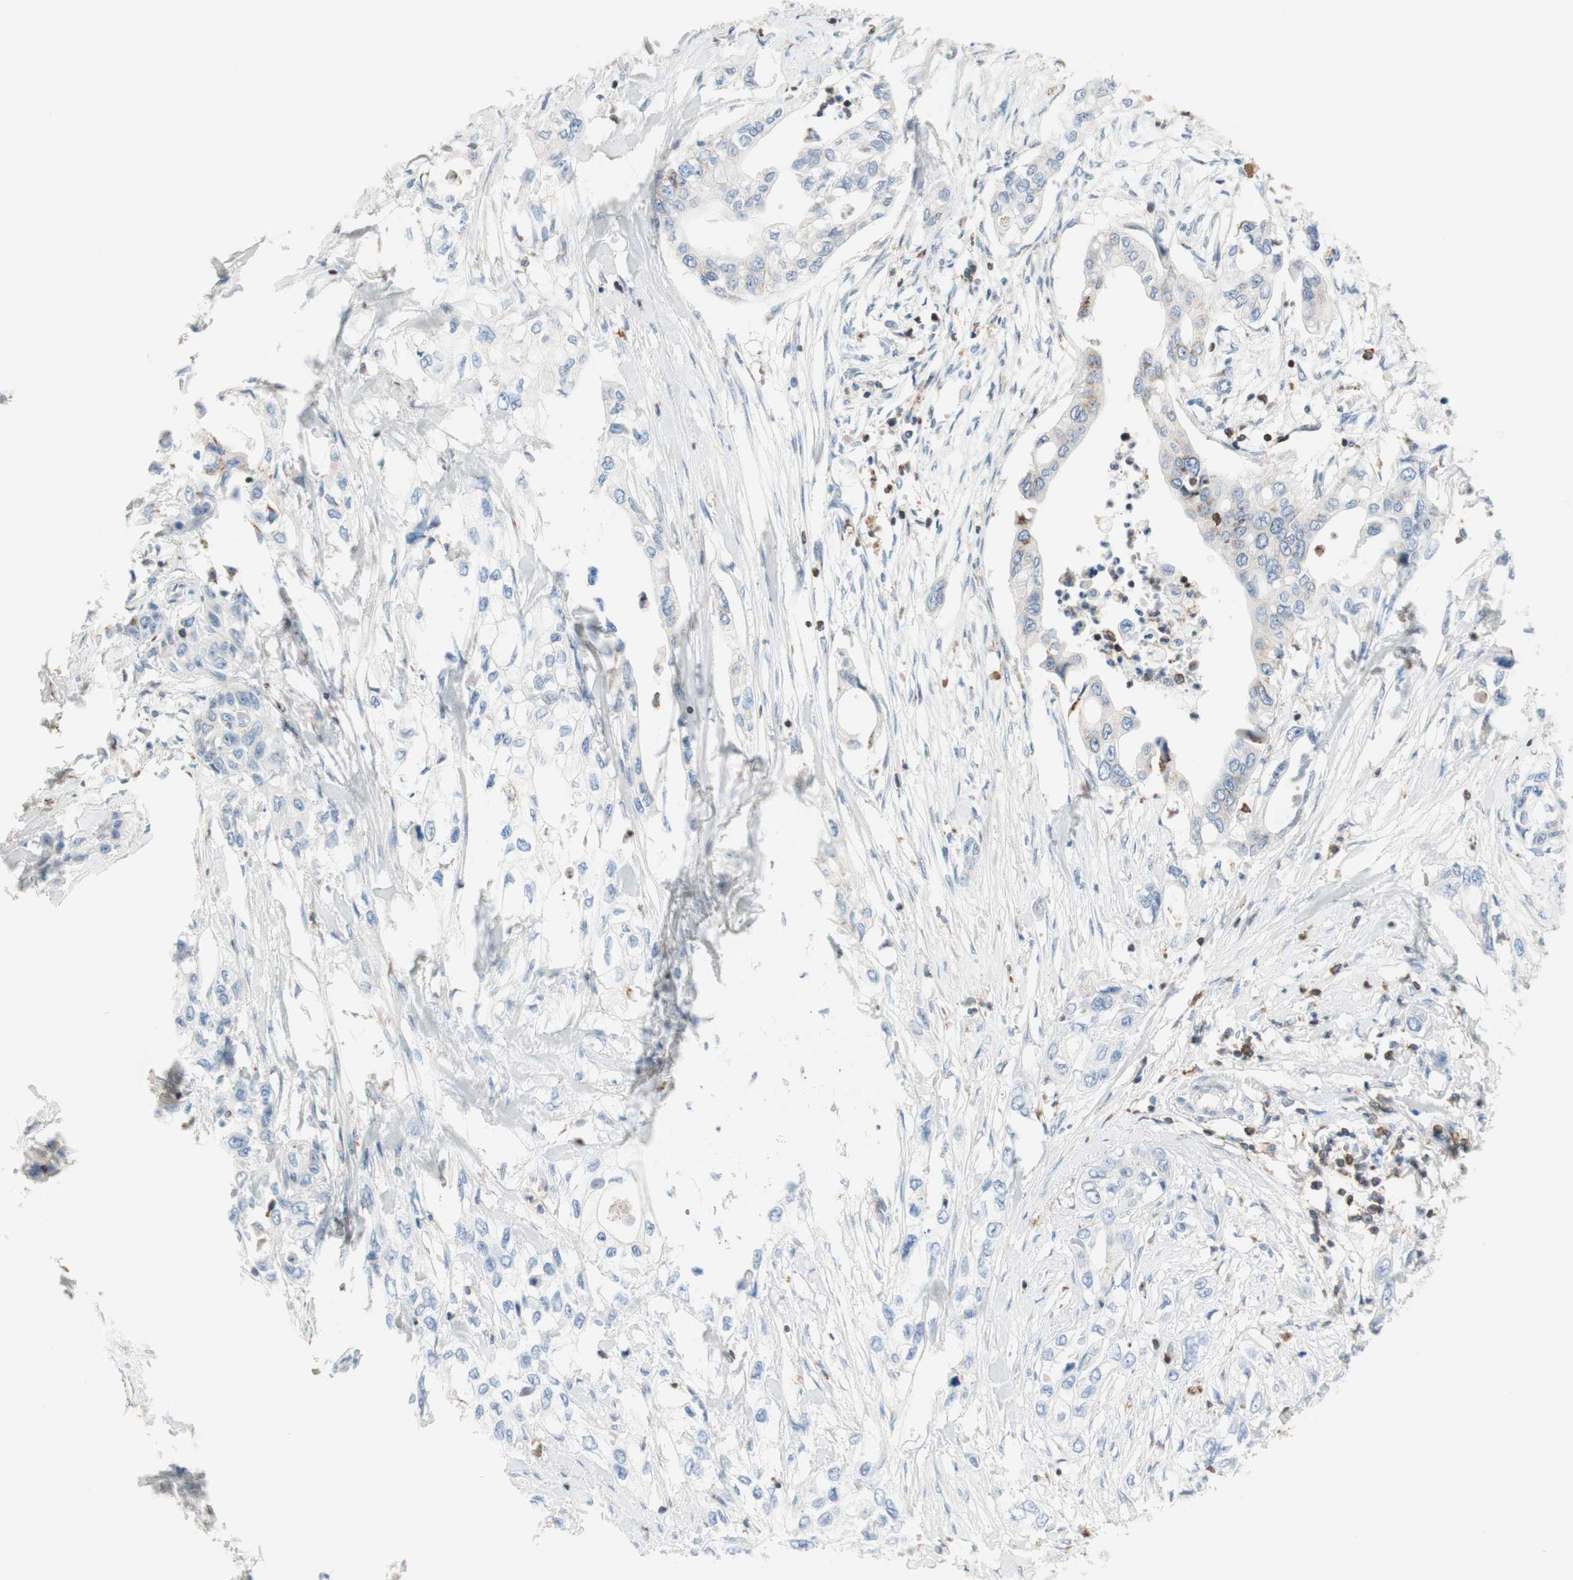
{"staining": {"intensity": "negative", "quantity": "none", "location": "none"}, "tissue": "pancreatic cancer", "cell_type": "Tumor cells", "image_type": "cancer", "snomed": [{"axis": "morphology", "description": "Adenocarcinoma, NOS"}, {"axis": "topography", "description": "Pancreas"}], "caption": "The micrograph shows no significant staining in tumor cells of pancreatic cancer. (DAB immunohistochemistry (IHC) with hematoxylin counter stain).", "gene": "SPINK6", "patient": {"sex": "female", "age": 70}}